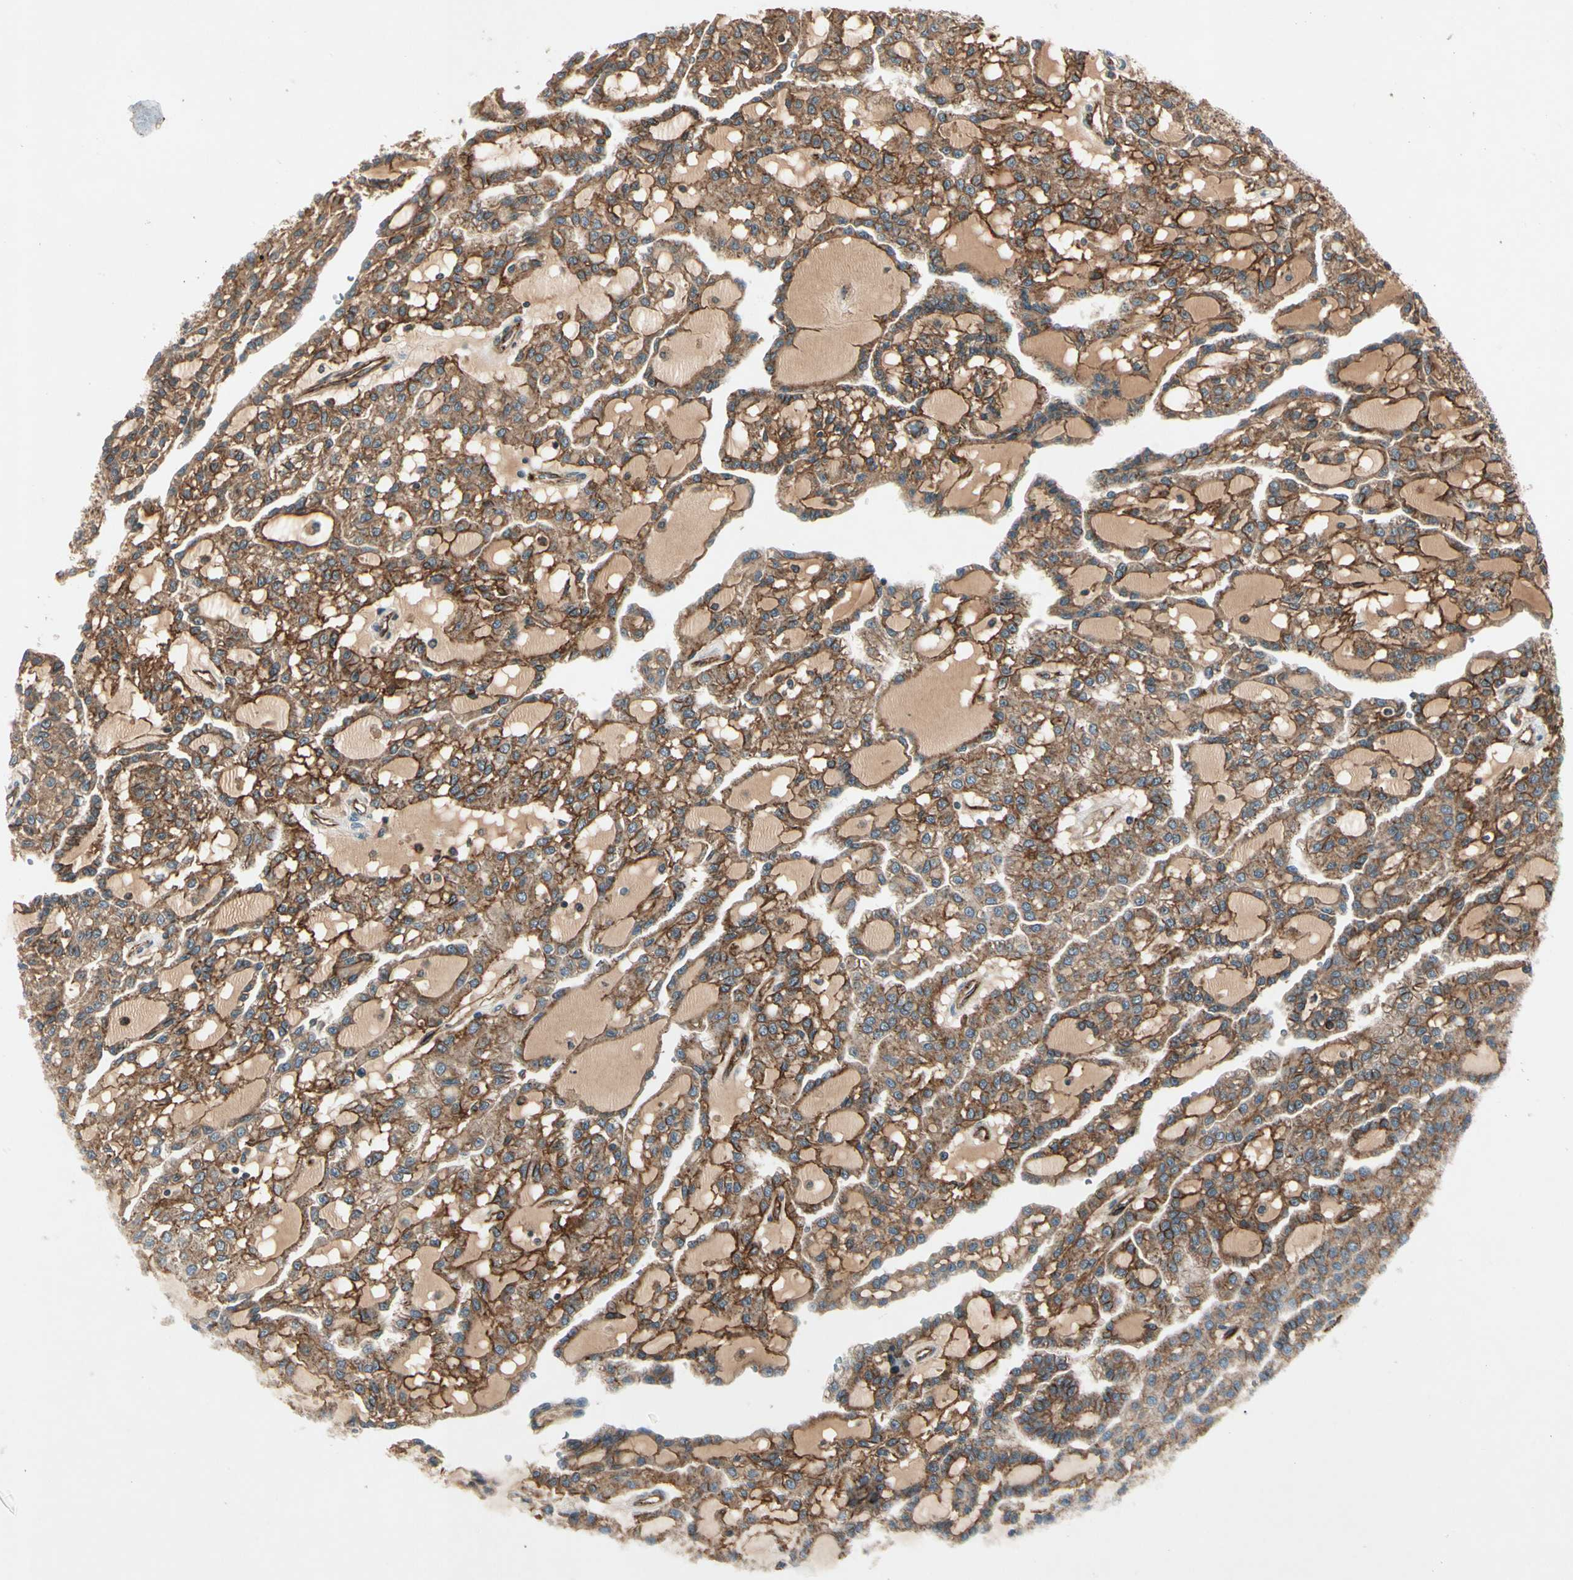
{"staining": {"intensity": "strong", "quantity": ">75%", "location": "cytoplasmic/membranous"}, "tissue": "renal cancer", "cell_type": "Tumor cells", "image_type": "cancer", "snomed": [{"axis": "morphology", "description": "Adenocarcinoma, NOS"}, {"axis": "topography", "description": "Kidney"}], "caption": "Human renal cancer stained for a protein (brown) shows strong cytoplasmic/membranous positive expression in approximately >75% of tumor cells.", "gene": "FLOT1", "patient": {"sex": "male", "age": 63}}